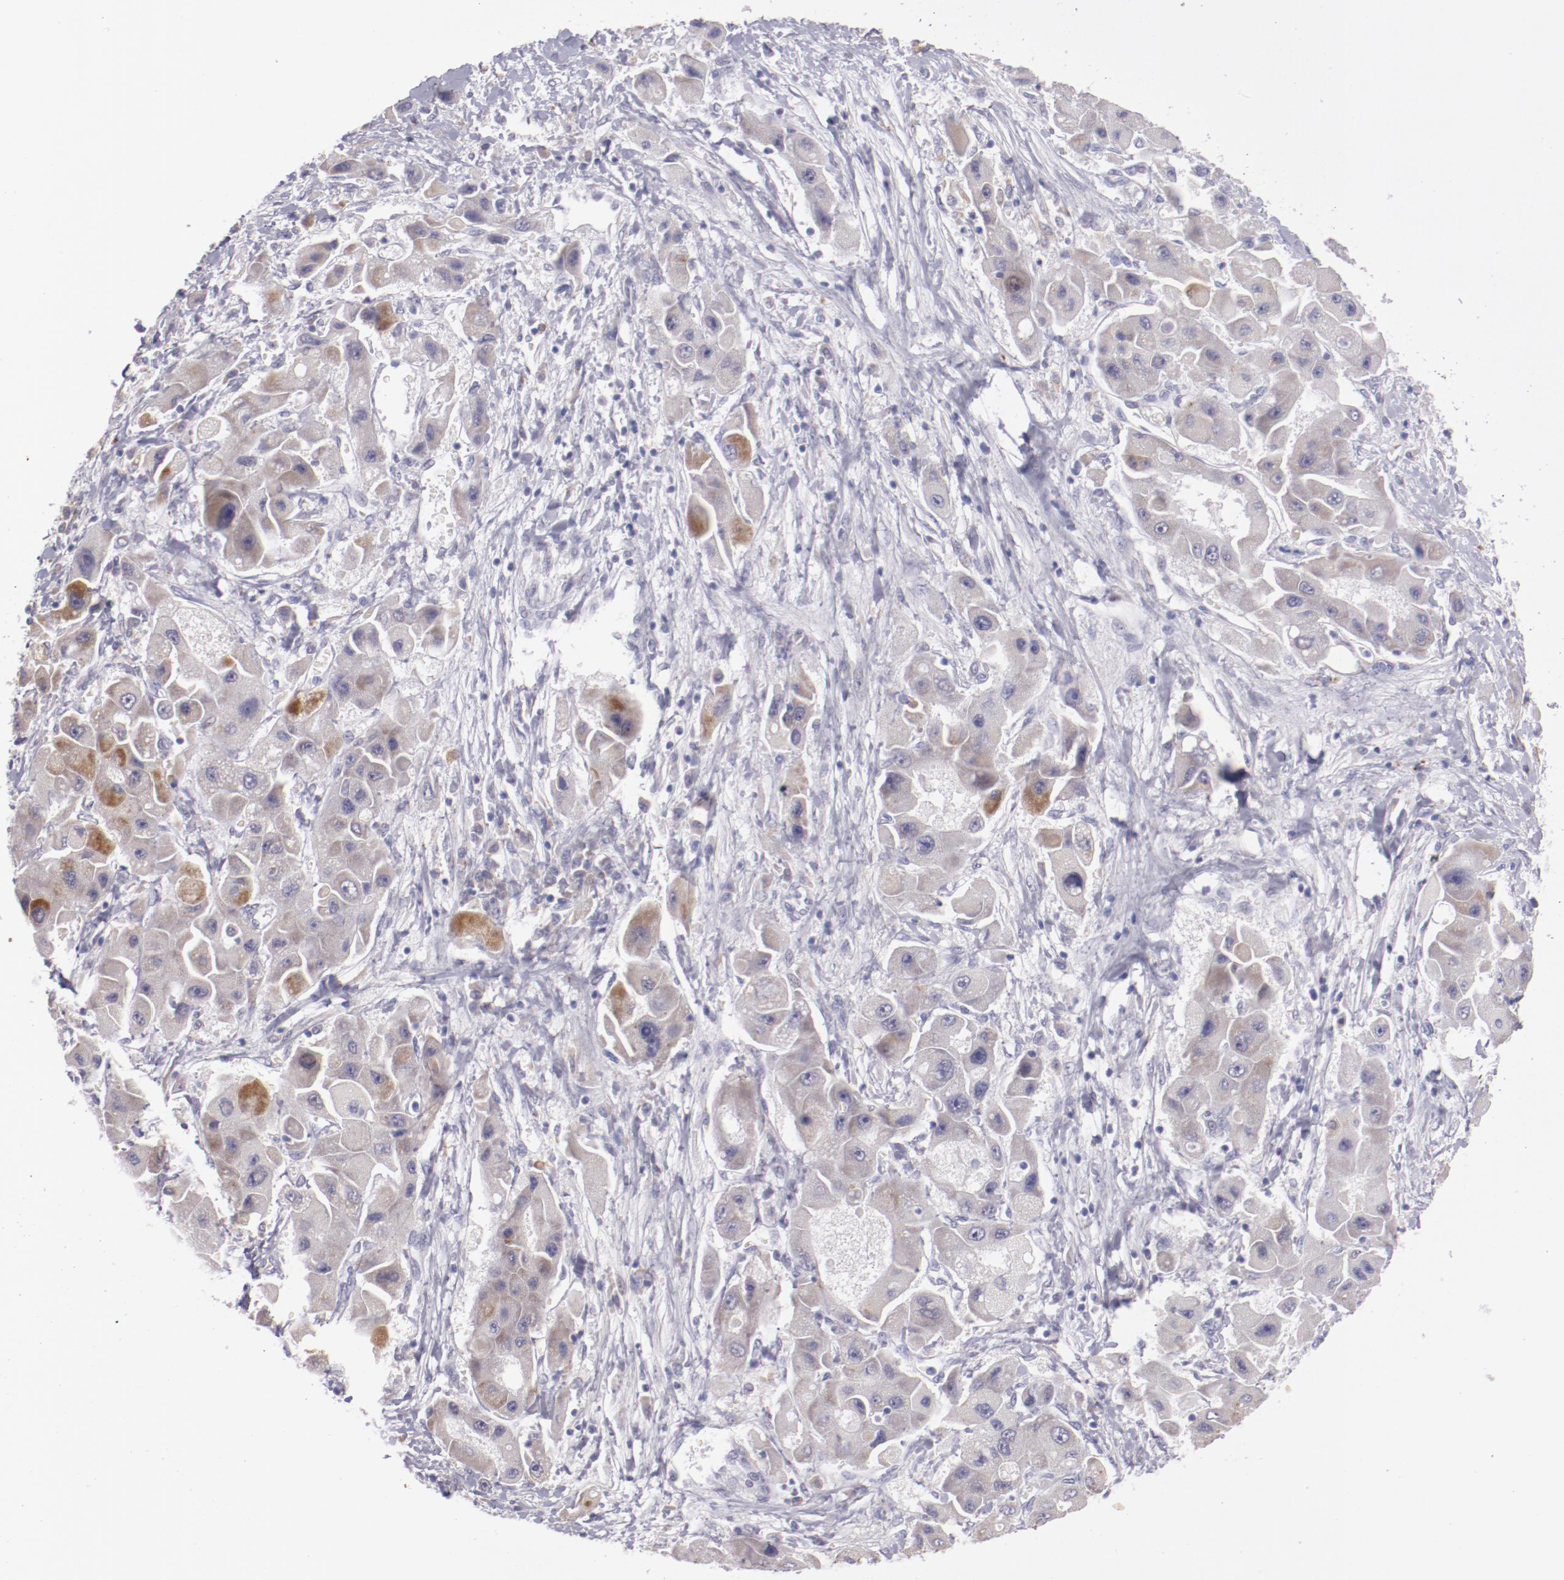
{"staining": {"intensity": "moderate", "quantity": "<25%", "location": "cytoplasmic/membranous"}, "tissue": "liver cancer", "cell_type": "Tumor cells", "image_type": "cancer", "snomed": [{"axis": "morphology", "description": "Carcinoma, Hepatocellular, NOS"}, {"axis": "topography", "description": "Liver"}], "caption": "Tumor cells display low levels of moderate cytoplasmic/membranous expression in approximately <25% of cells in human hepatocellular carcinoma (liver).", "gene": "TRAF3", "patient": {"sex": "male", "age": 24}}